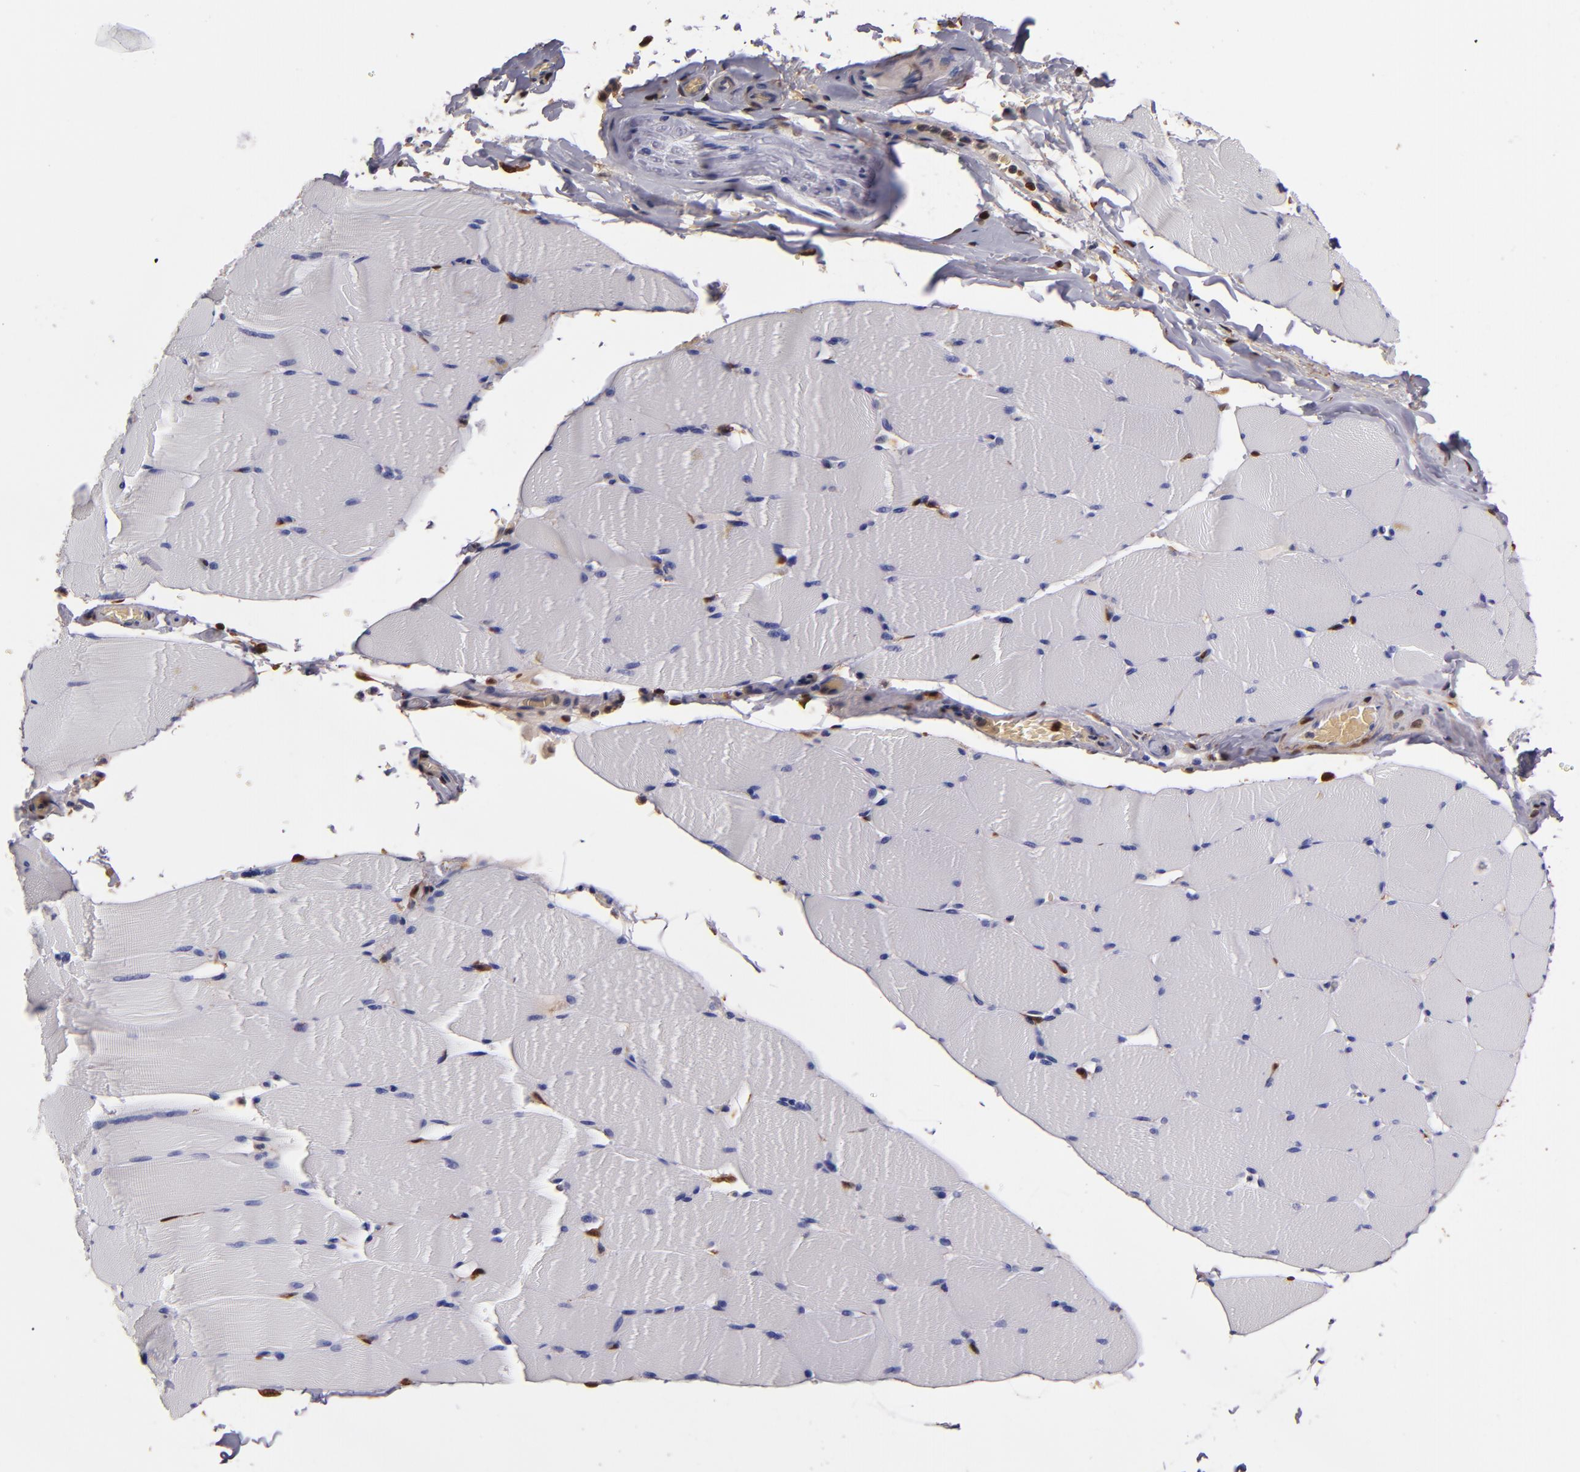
{"staining": {"intensity": "negative", "quantity": "none", "location": "none"}, "tissue": "skeletal muscle", "cell_type": "Myocytes", "image_type": "normal", "snomed": [{"axis": "morphology", "description": "Normal tissue, NOS"}, {"axis": "topography", "description": "Skeletal muscle"}], "caption": "There is no significant staining in myocytes of skeletal muscle. Nuclei are stained in blue.", "gene": "S100A4", "patient": {"sex": "male", "age": 62}}